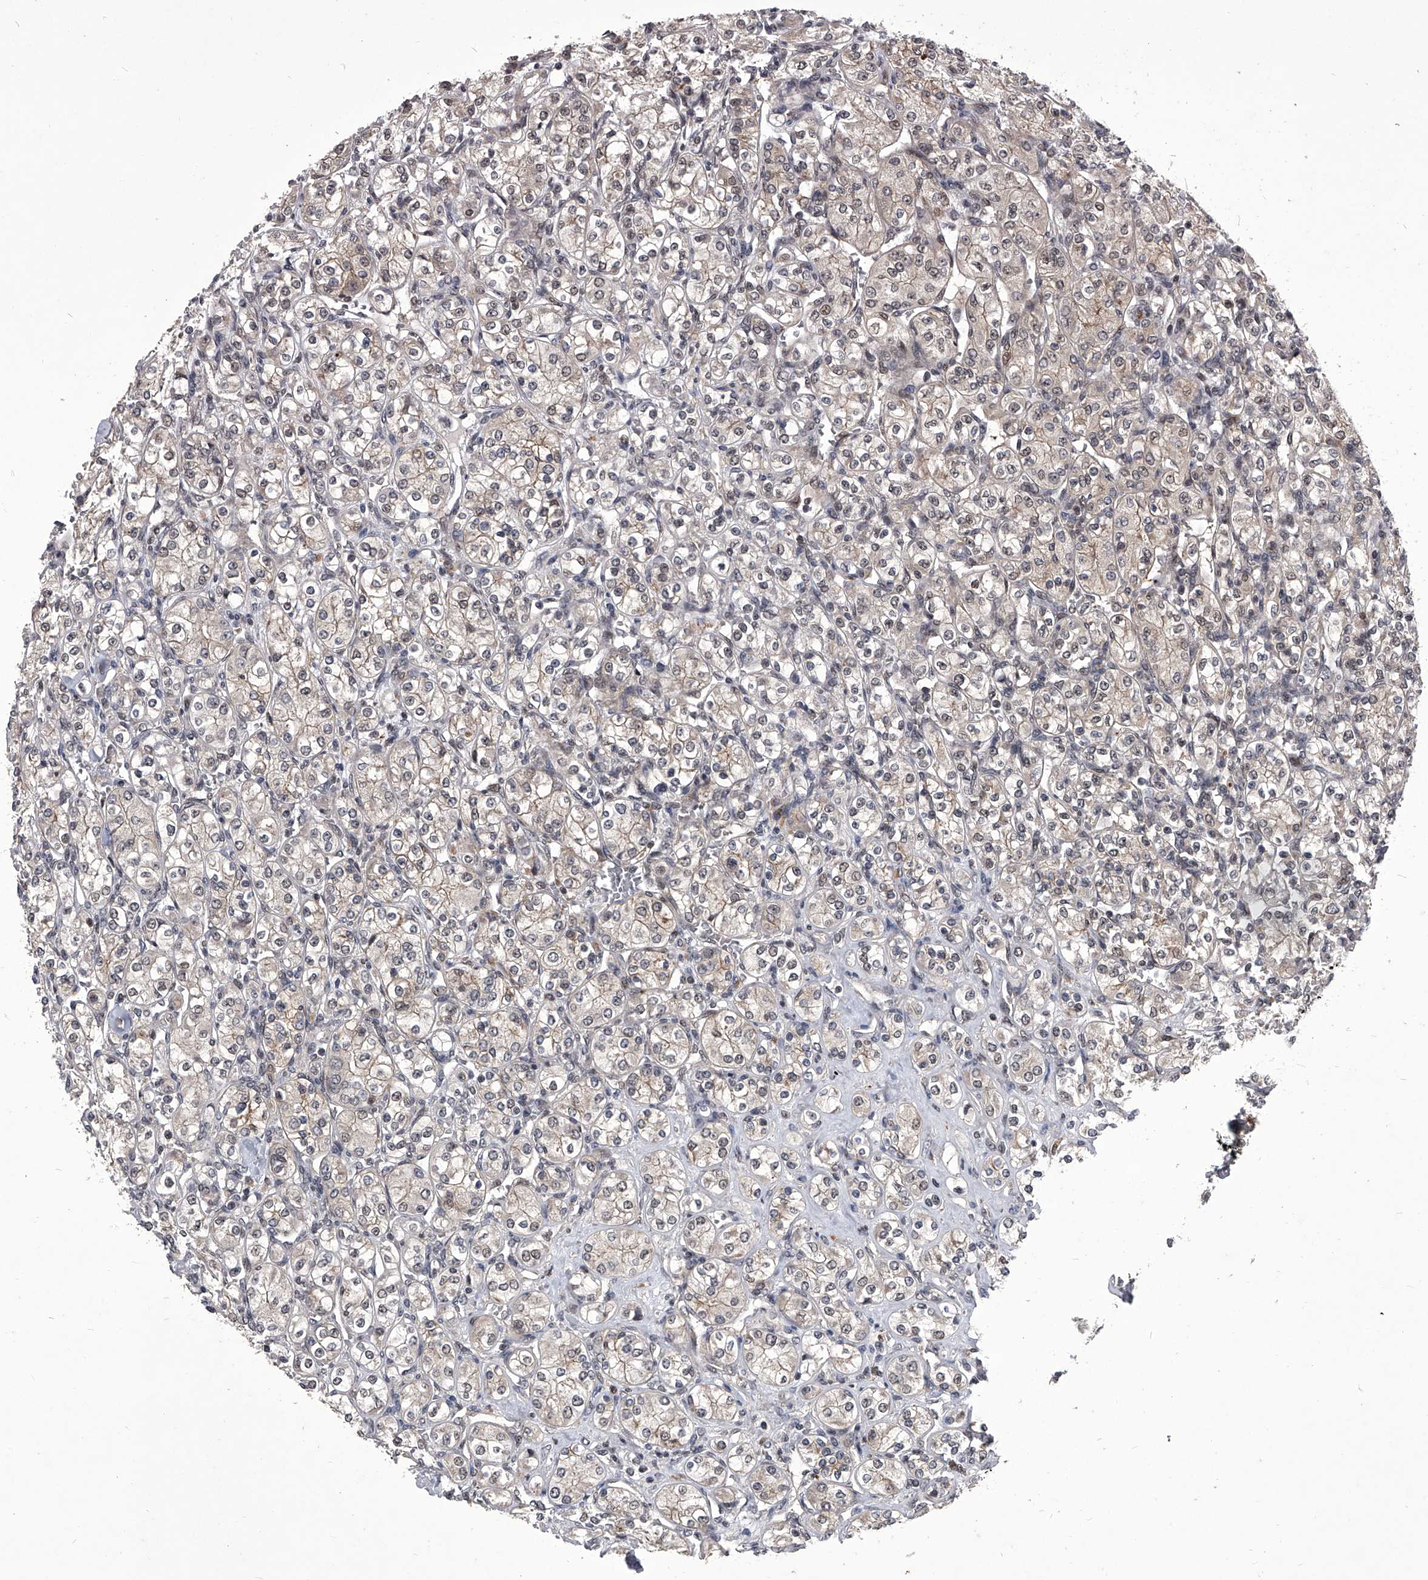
{"staining": {"intensity": "negative", "quantity": "none", "location": "none"}, "tissue": "renal cancer", "cell_type": "Tumor cells", "image_type": "cancer", "snomed": [{"axis": "morphology", "description": "Adenocarcinoma, NOS"}, {"axis": "topography", "description": "Kidney"}], "caption": "This is an IHC micrograph of renal cancer (adenocarcinoma). There is no staining in tumor cells.", "gene": "CMTR1", "patient": {"sex": "male", "age": 77}}